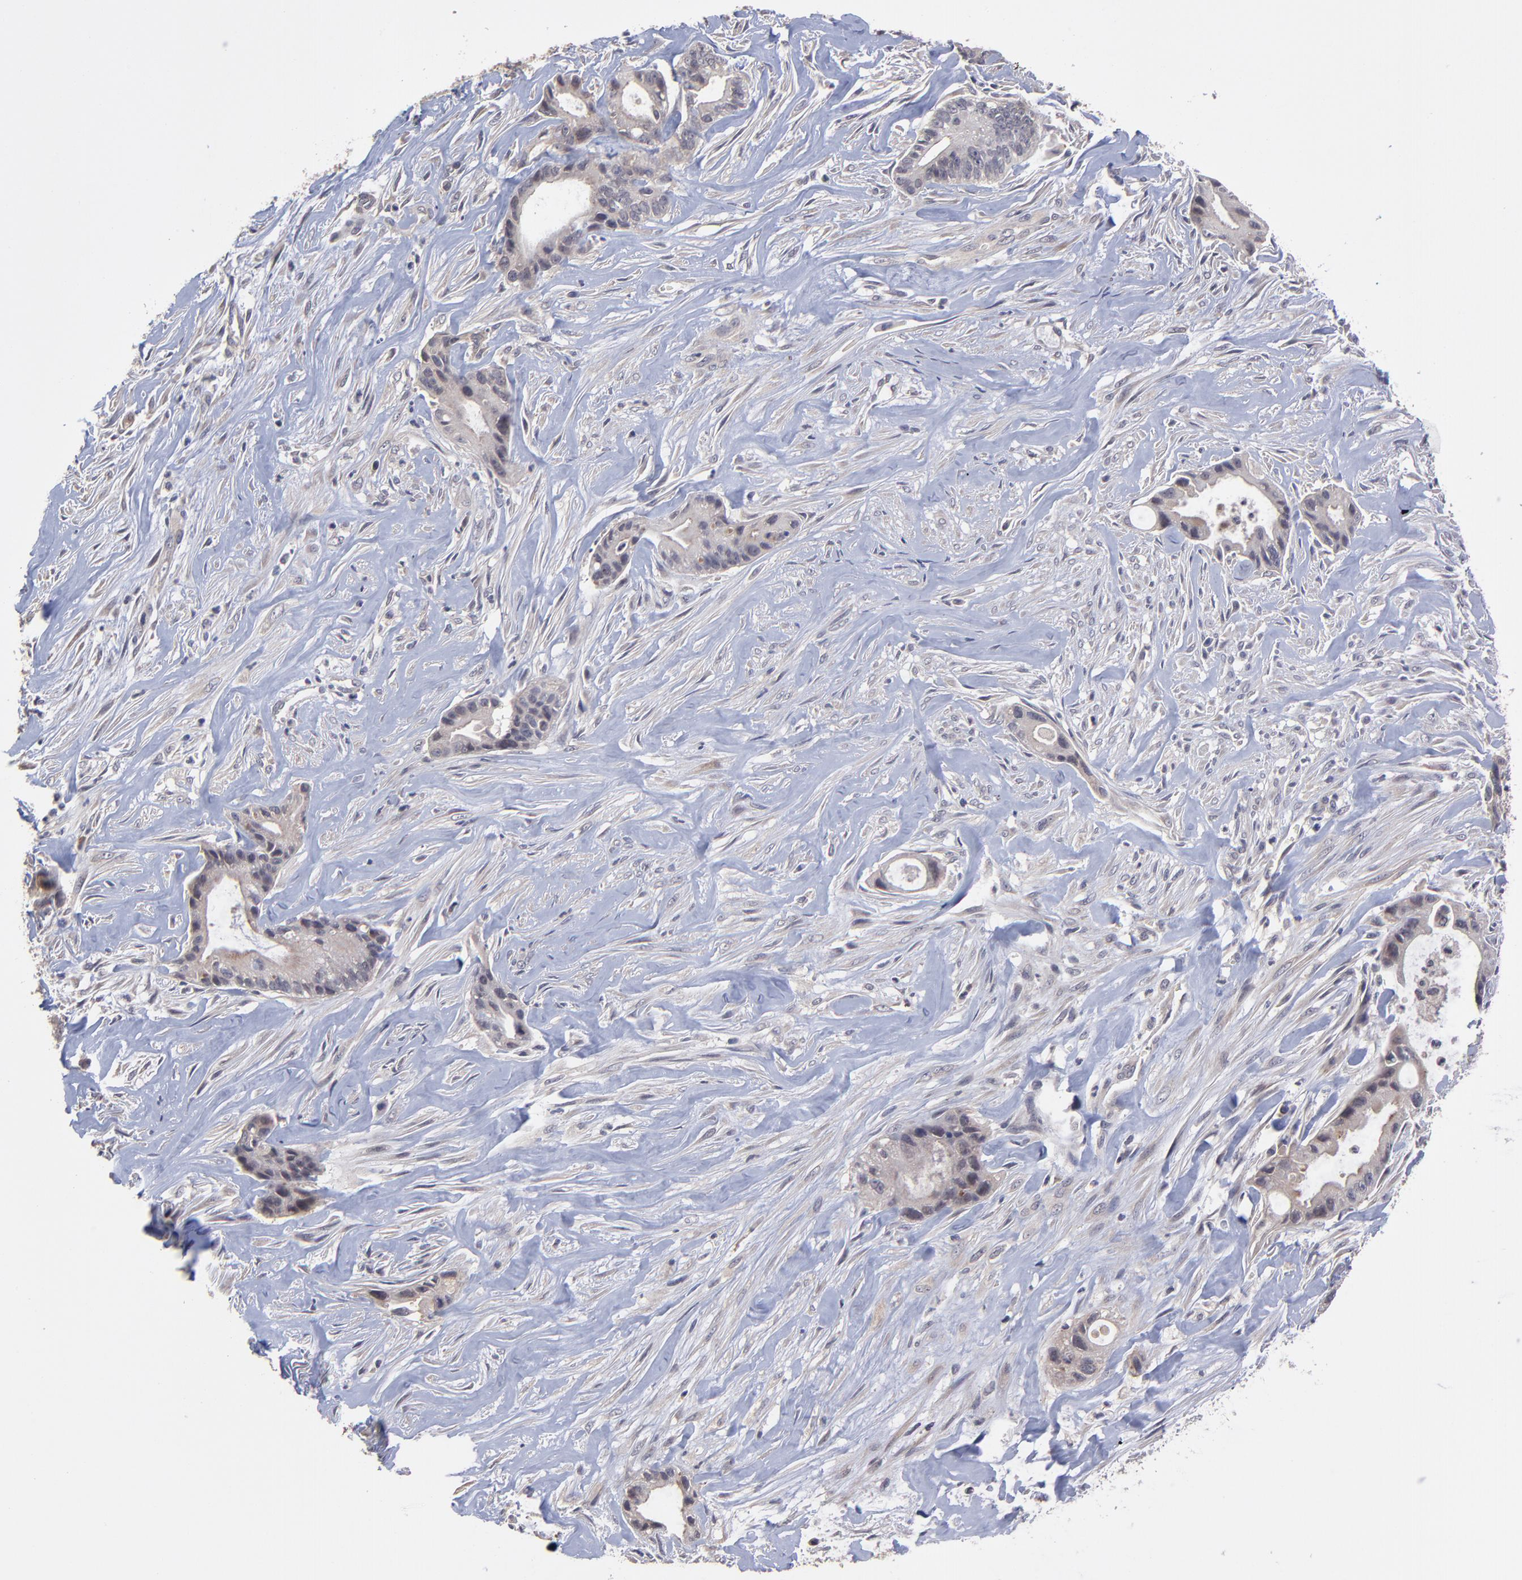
{"staining": {"intensity": "moderate", "quantity": "25%-75%", "location": "cytoplasmic/membranous"}, "tissue": "liver cancer", "cell_type": "Tumor cells", "image_type": "cancer", "snomed": [{"axis": "morphology", "description": "Cholangiocarcinoma"}, {"axis": "topography", "description": "Liver"}], "caption": "The immunohistochemical stain highlights moderate cytoplasmic/membranous positivity in tumor cells of liver cancer (cholangiocarcinoma) tissue. (Stains: DAB (3,3'-diaminobenzidine) in brown, nuclei in blue, Microscopy: brightfield microscopy at high magnification).", "gene": "ZNF780B", "patient": {"sex": "female", "age": 55}}